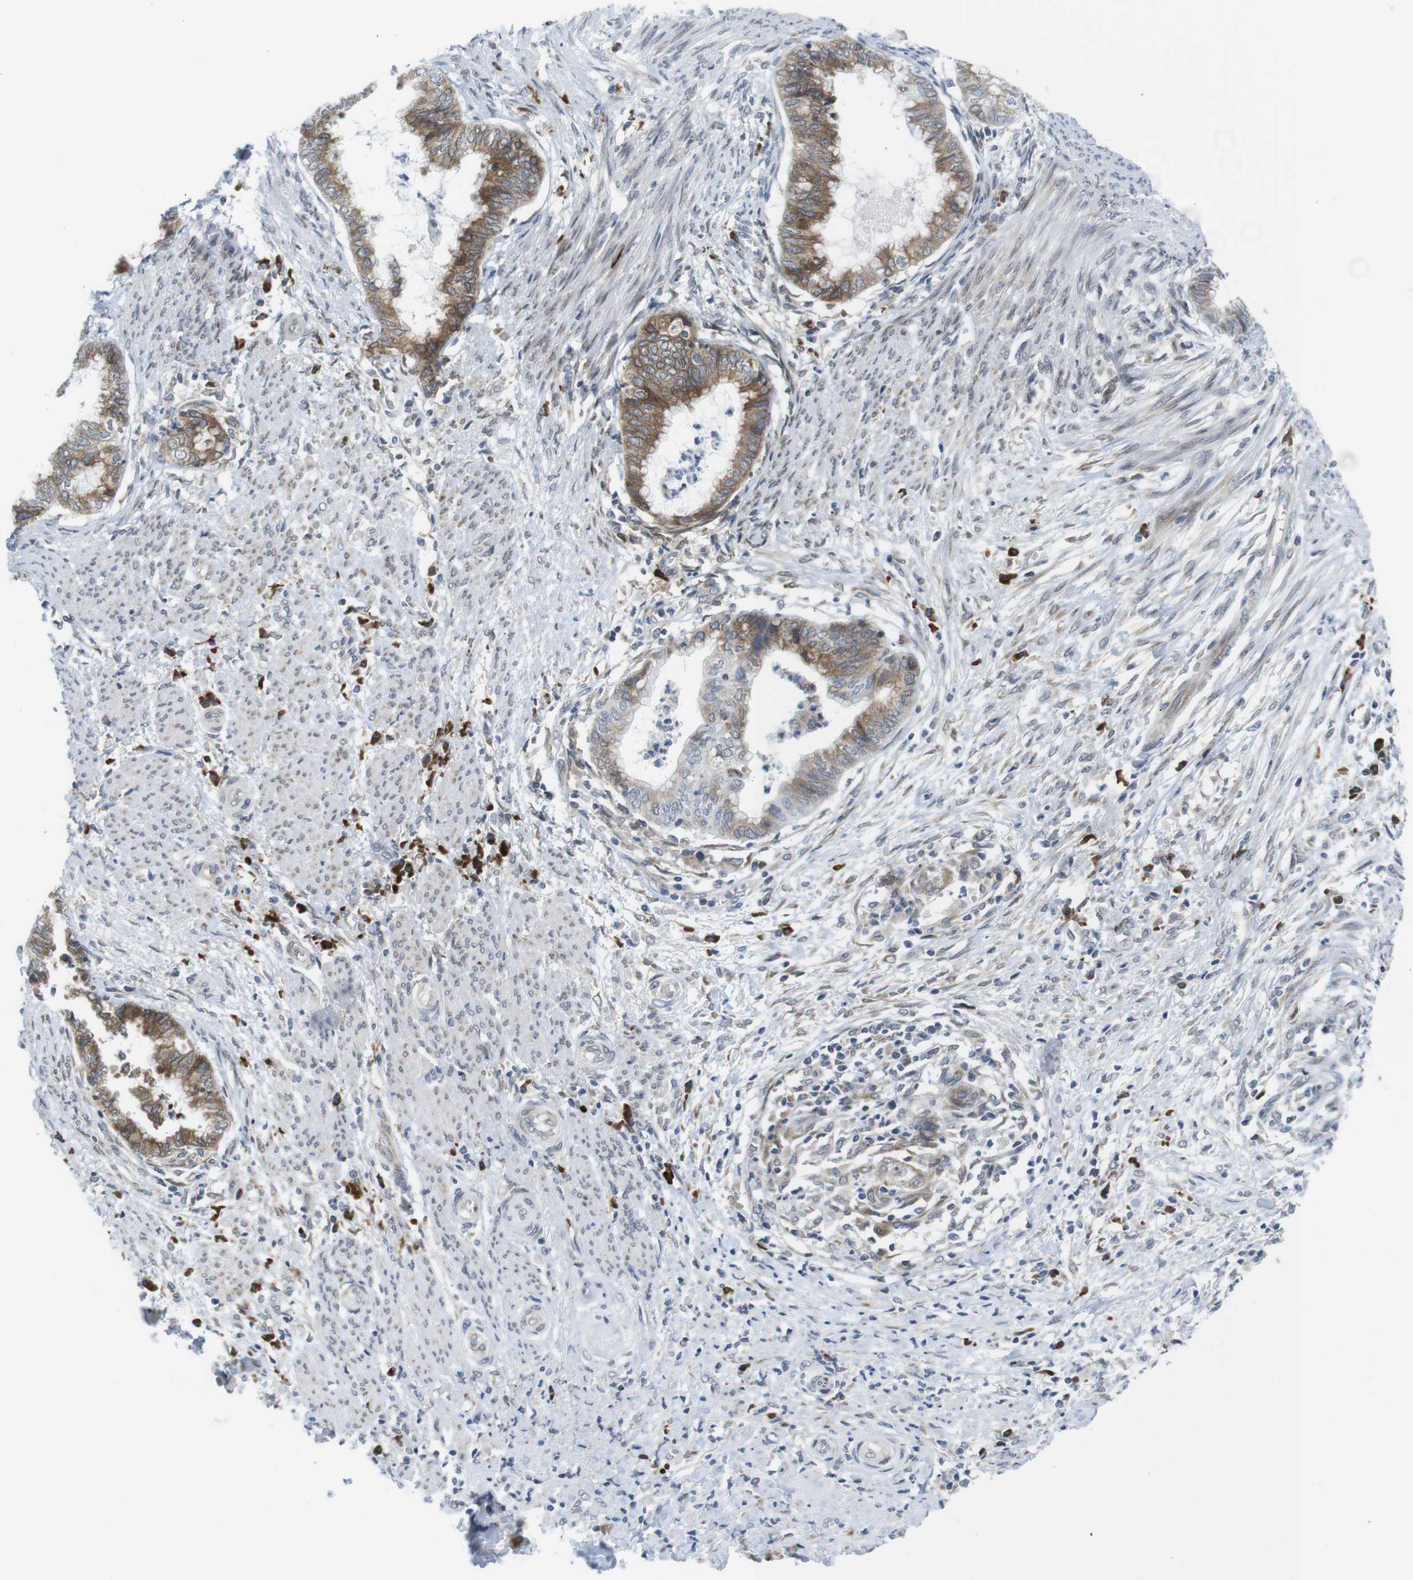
{"staining": {"intensity": "moderate", "quantity": "<25%", "location": "cytoplasmic/membranous"}, "tissue": "endometrial cancer", "cell_type": "Tumor cells", "image_type": "cancer", "snomed": [{"axis": "morphology", "description": "Necrosis, NOS"}, {"axis": "morphology", "description": "Adenocarcinoma, NOS"}, {"axis": "topography", "description": "Endometrium"}], "caption": "Endometrial cancer stained with a brown dye displays moderate cytoplasmic/membranous positive staining in about <25% of tumor cells.", "gene": "ERGIC3", "patient": {"sex": "female", "age": 79}}